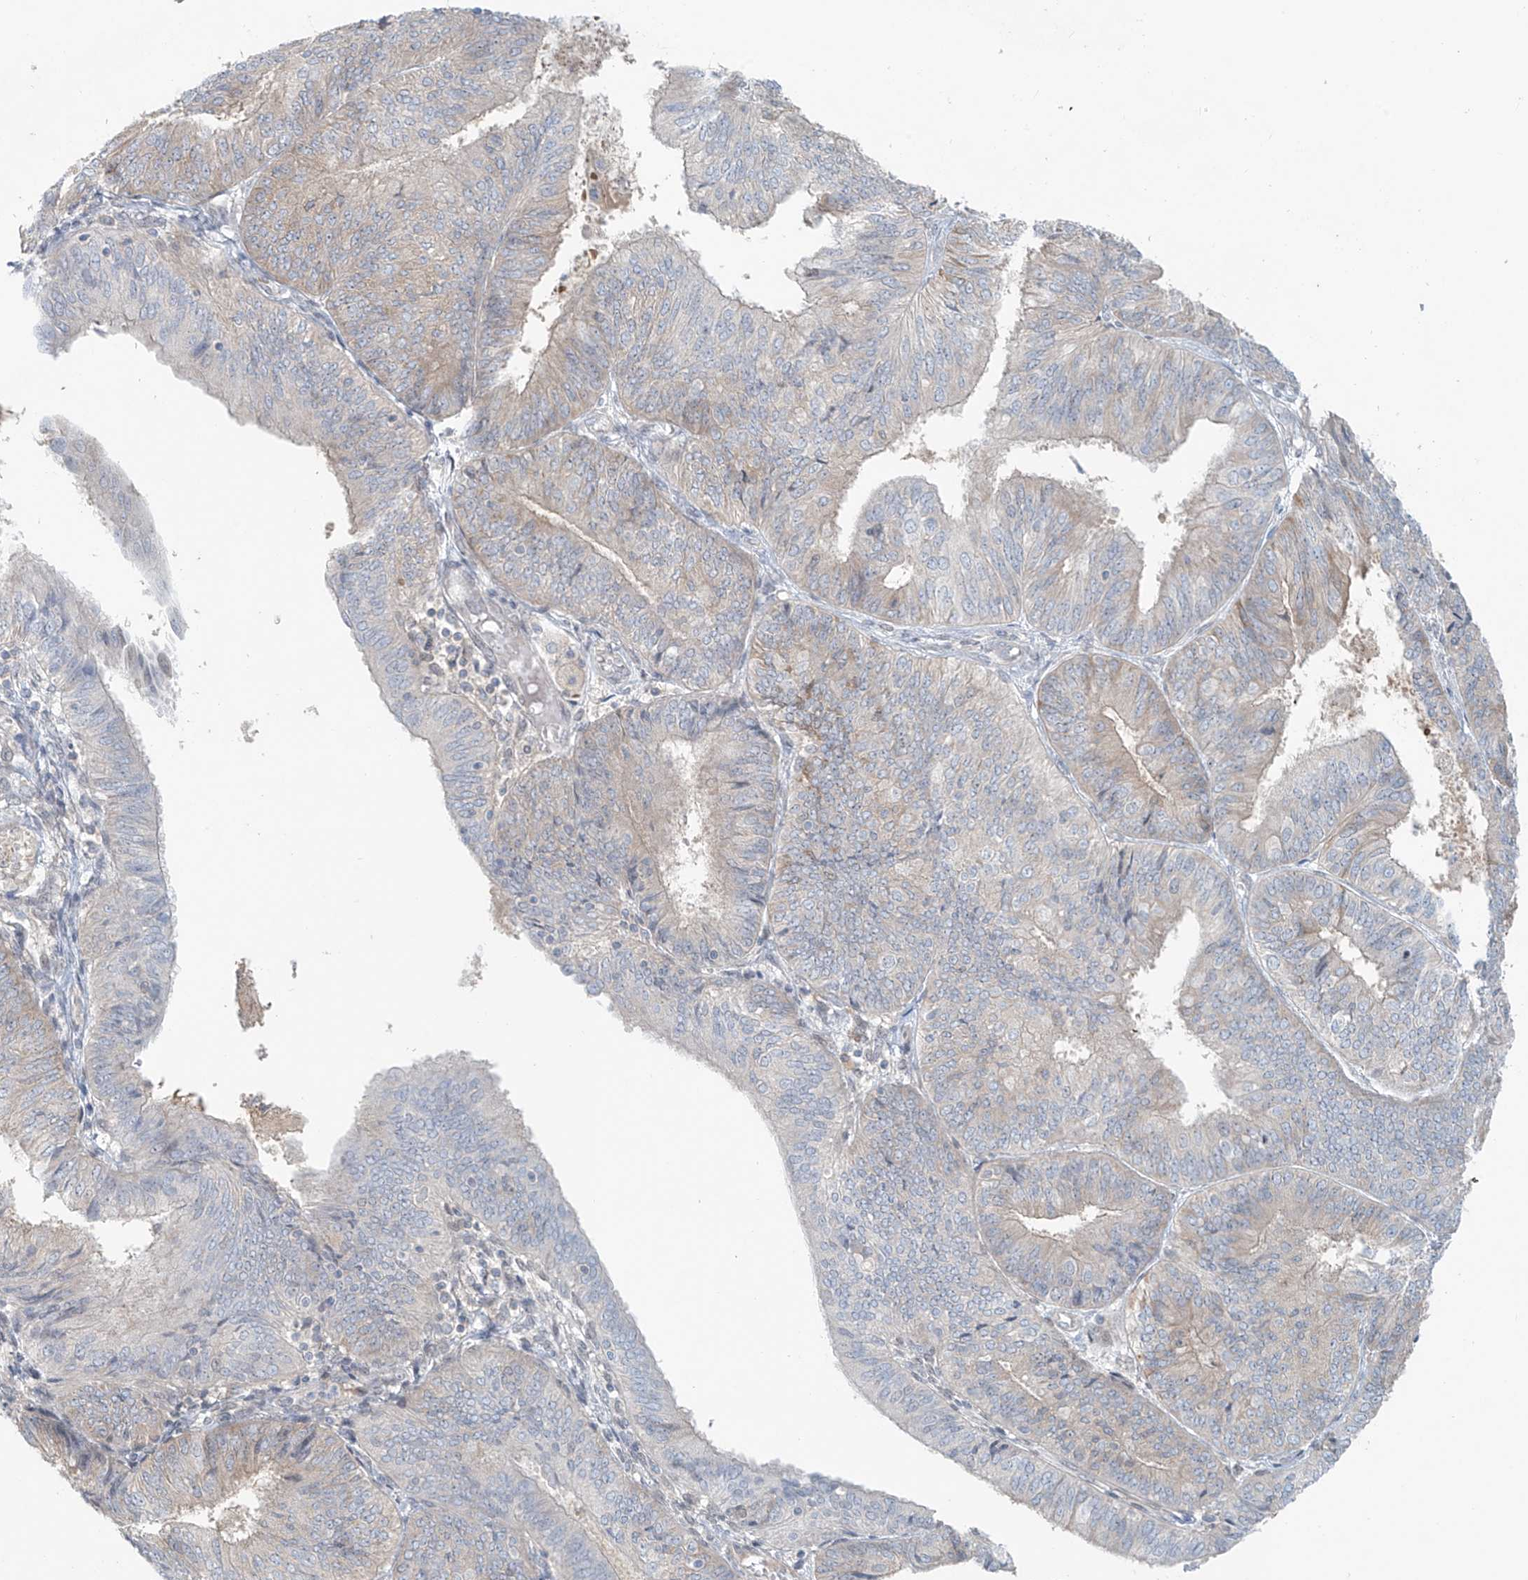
{"staining": {"intensity": "weak", "quantity": "<25%", "location": "cytoplasmic/membranous"}, "tissue": "endometrial cancer", "cell_type": "Tumor cells", "image_type": "cancer", "snomed": [{"axis": "morphology", "description": "Adenocarcinoma, NOS"}, {"axis": "topography", "description": "Endometrium"}], "caption": "DAB (3,3'-diaminobenzidine) immunohistochemical staining of adenocarcinoma (endometrial) shows no significant staining in tumor cells.", "gene": "PPAT", "patient": {"sex": "female", "age": 58}}